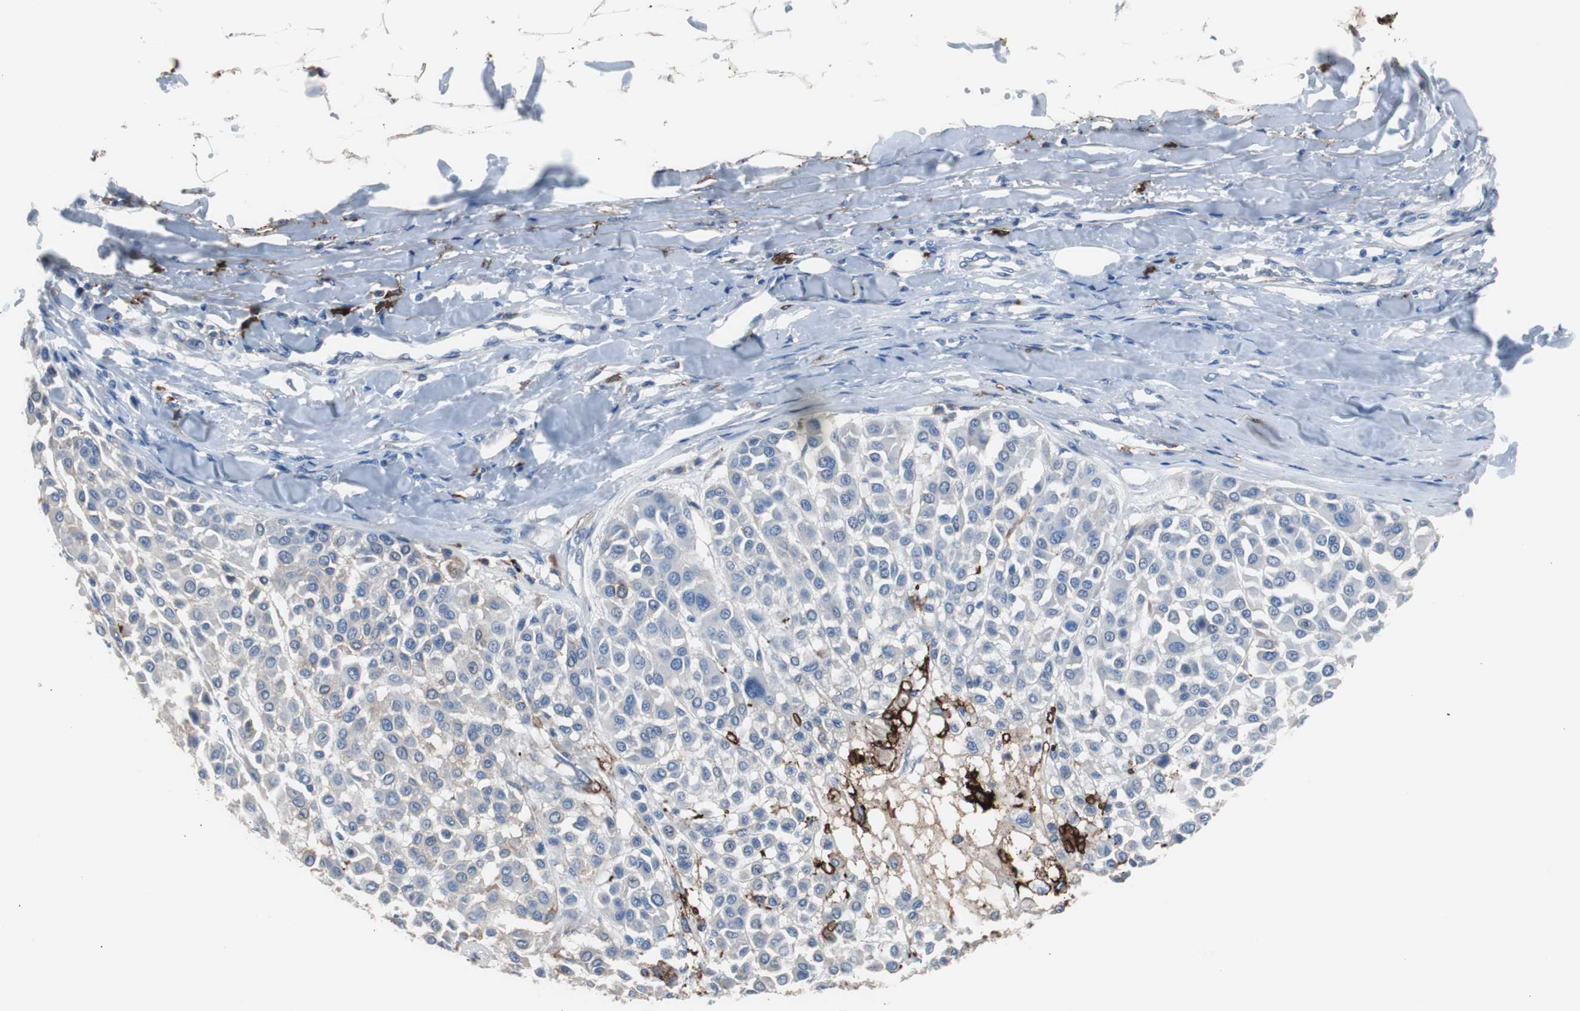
{"staining": {"intensity": "negative", "quantity": "none", "location": "none"}, "tissue": "melanoma", "cell_type": "Tumor cells", "image_type": "cancer", "snomed": [{"axis": "morphology", "description": "Malignant melanoma, Metastatic site"}, {"axis": "topography", "description": "Soft tissue"}], "caption": "A histopathology image of malignant melanoma (metastatic site) stained for a protein shows no brown staining in tumor cells.", "gene": "FCGR2B", "patient": {"sex": "male", "age": 41}}